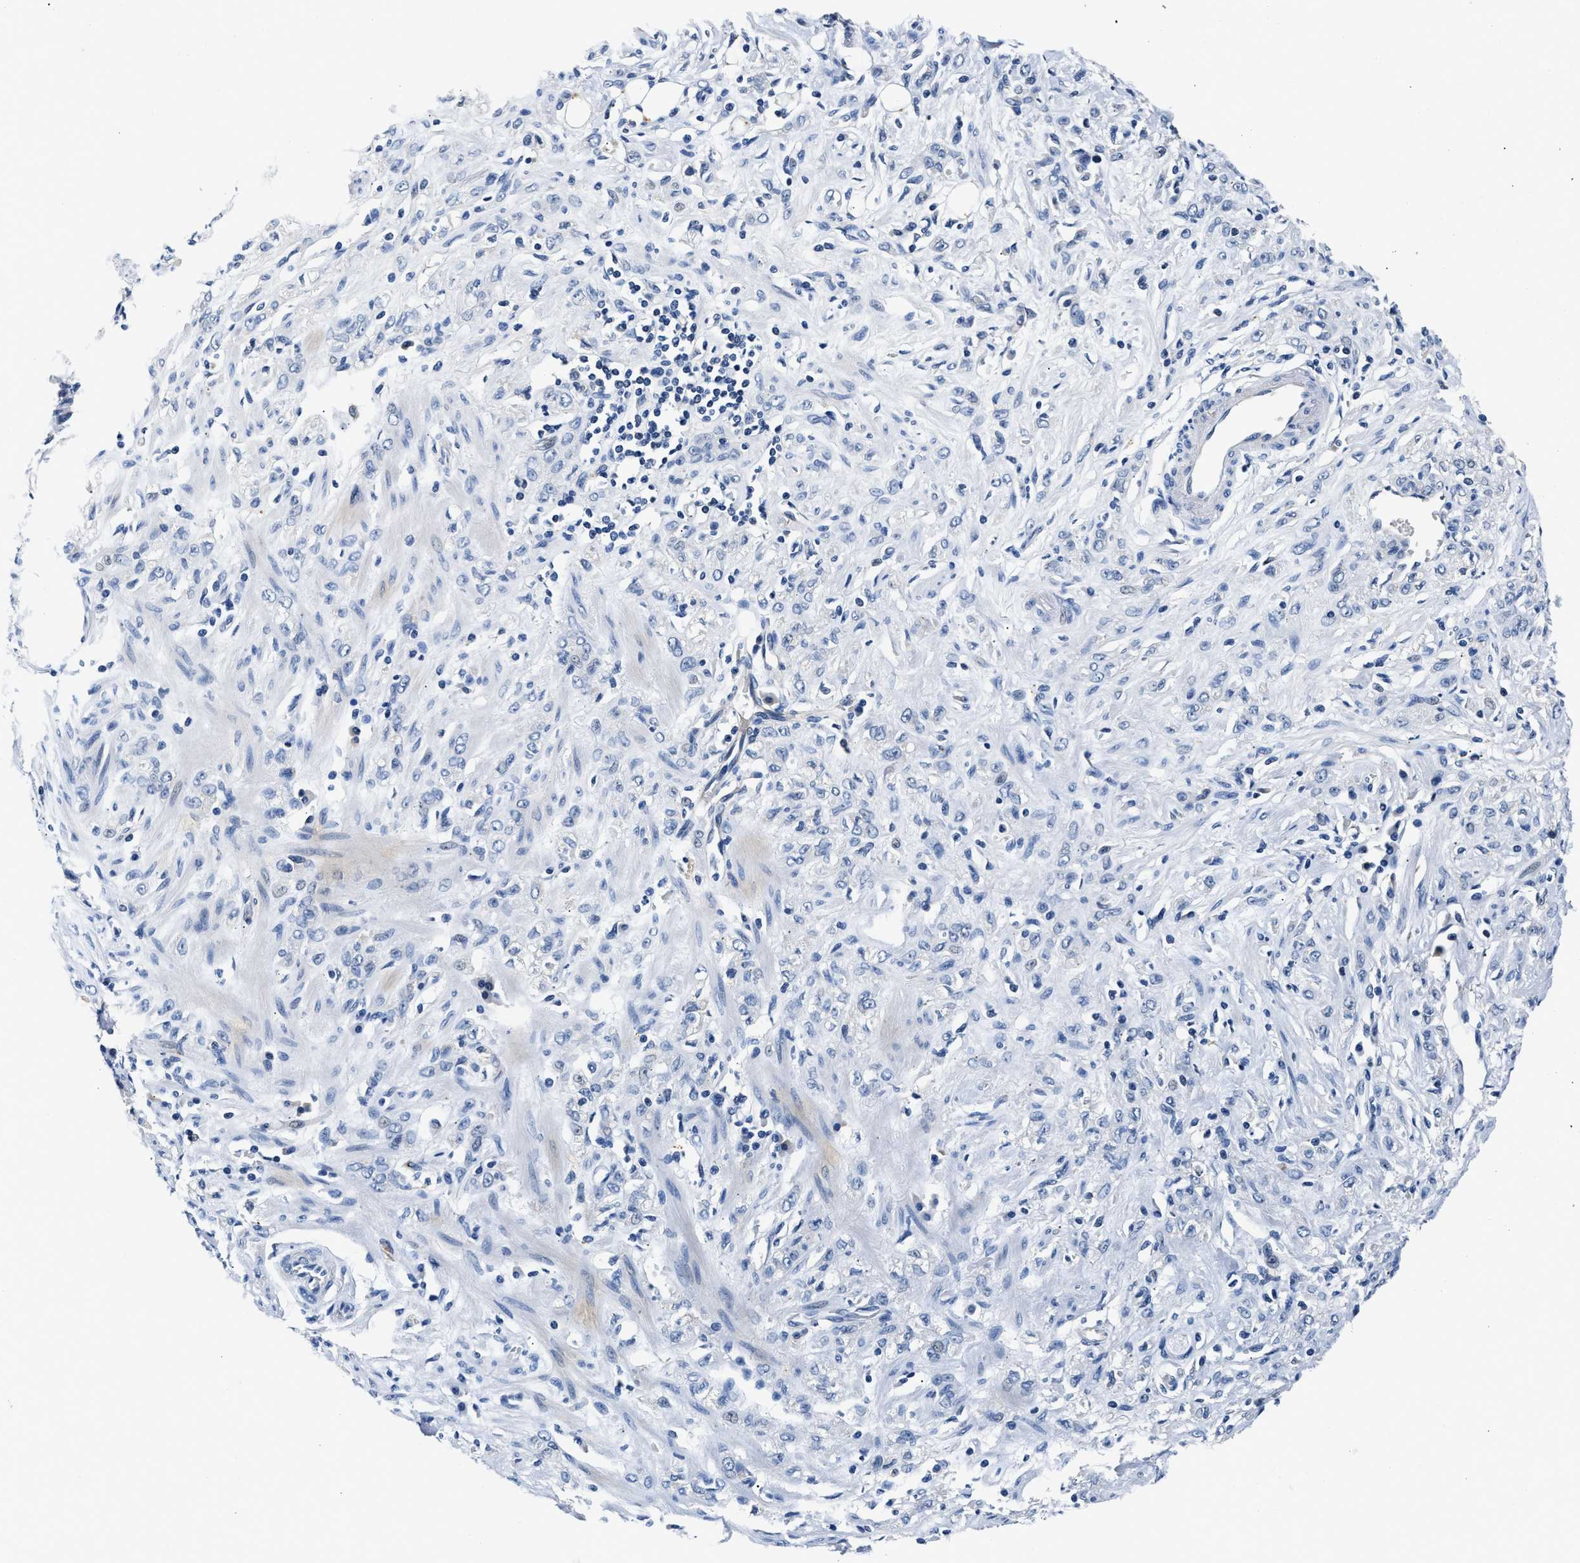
{"staining": {"intensity": "negative", "quantity": "none", "location": "none"}, "tissue": "stomach cancer", "cell_type": "Tumor cells", "image_type": "cancer", "snomed": [{"axis": "morphology", "description": "Normal tissue, NOS"}, {"axis": "morphology", "description": "Adenocarcinoma, NOS"}, {"axis": "topography", "description": "Stomach"}], "caption": "Stomach adenocarcinoma was stained to show a protein in brown. There is no significant expression in tumor cells.", "gene": "MED22", "patient": {"sex": "male", "age": 82}}